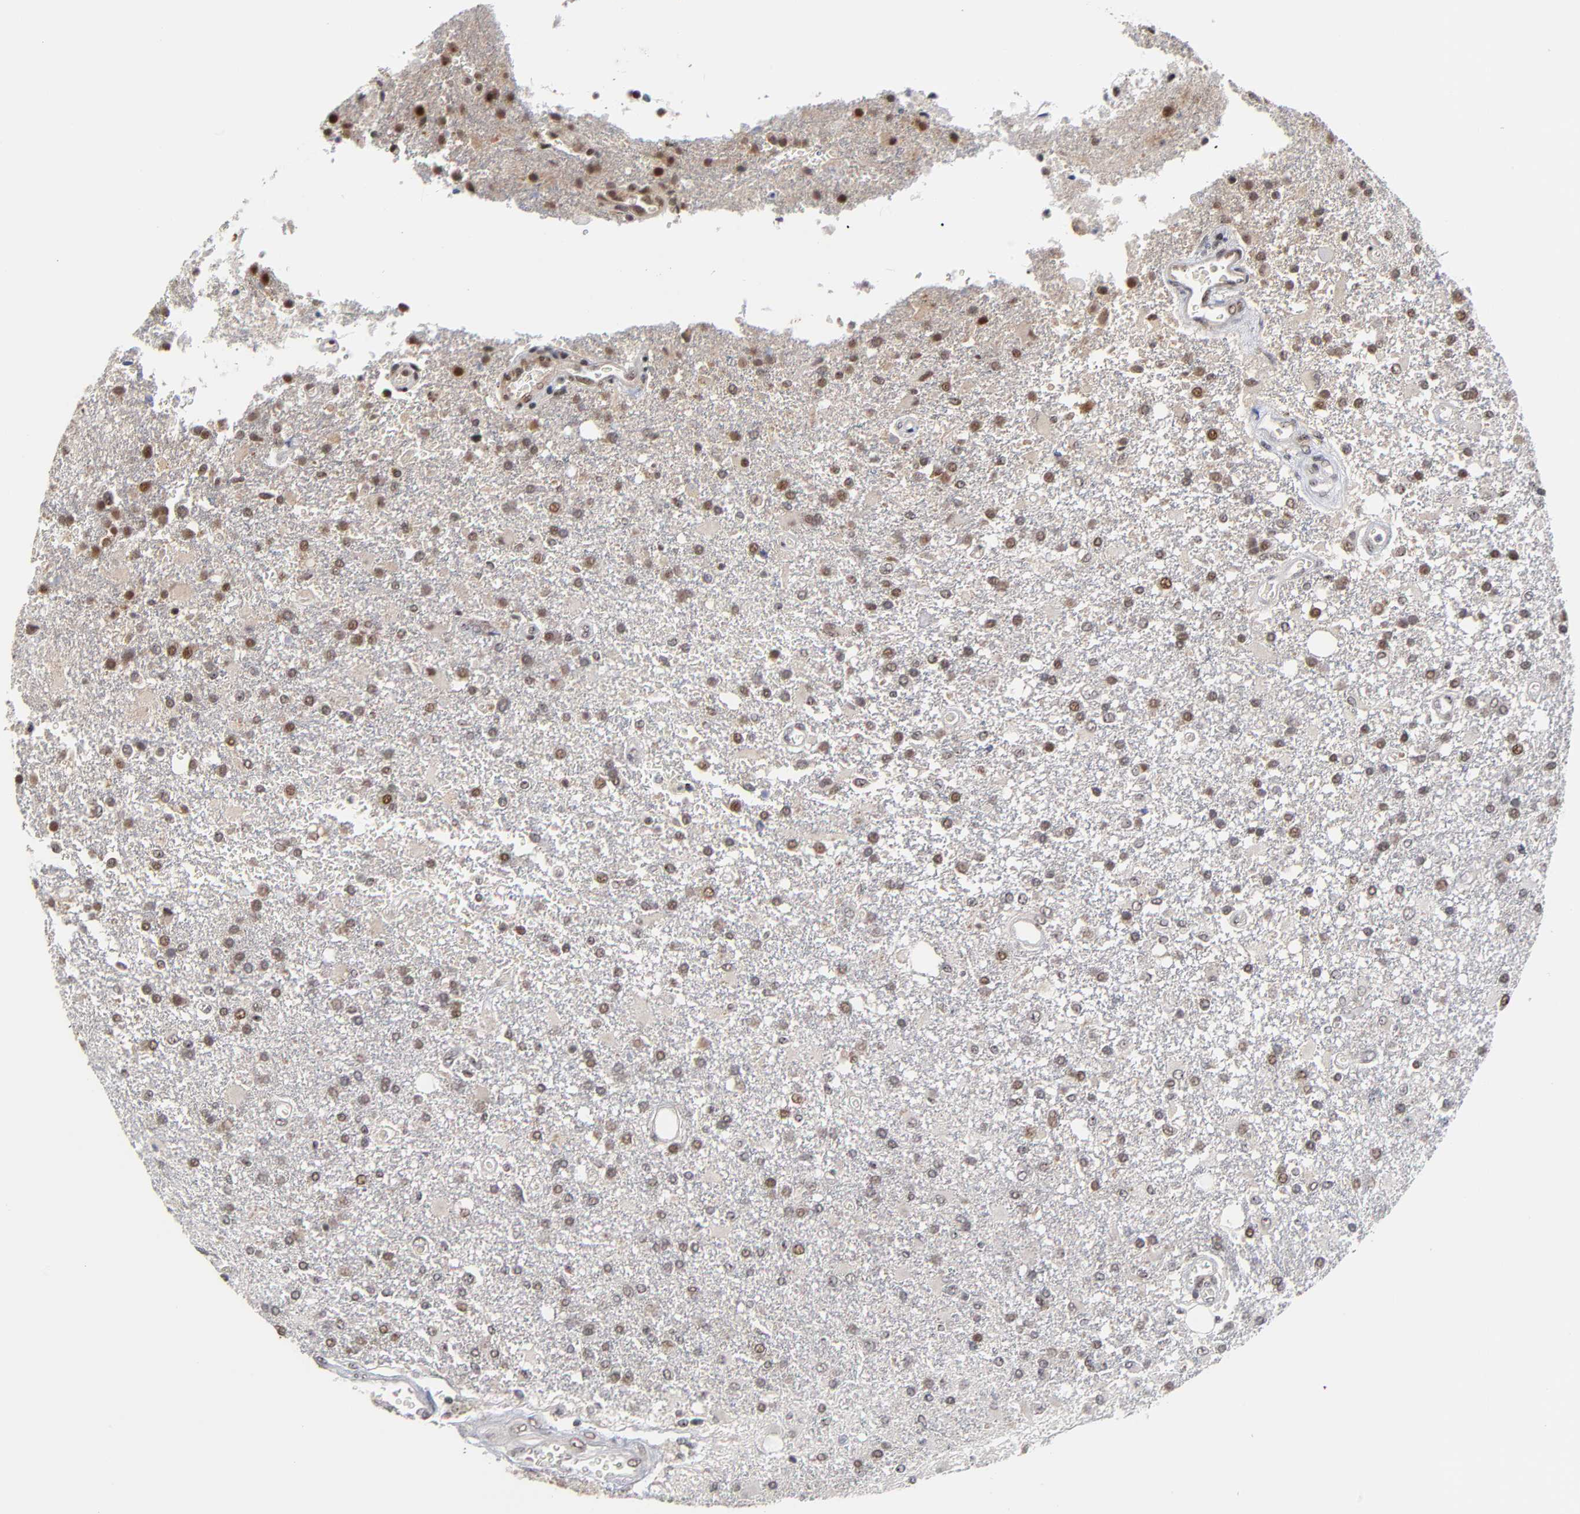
{"staining": {"intensity": "weak", "quantity": "25%-75%", "location": "nuclear"}, "tissue": "glioma", "cell_type": "Tumor cells", "image_type": "cancer", "snomed": [{"axis": "morphology", "description": "Glioma, malignant, High grade"}, {"axis": "topography", "description": "Cerebral cortex"}], "caption": "An immunohistochemistry (IHC) micrograph of neoplastic tissue is shown. Protein staining in brown shows weak nuclear positivity in high-grade glioma (malignant) within tumor cells. (DAB IHC, brown staining for protein, blue staining for nuclei).", "gene": "ZNF419", "patient": {"sex": "male", "age": 79}}